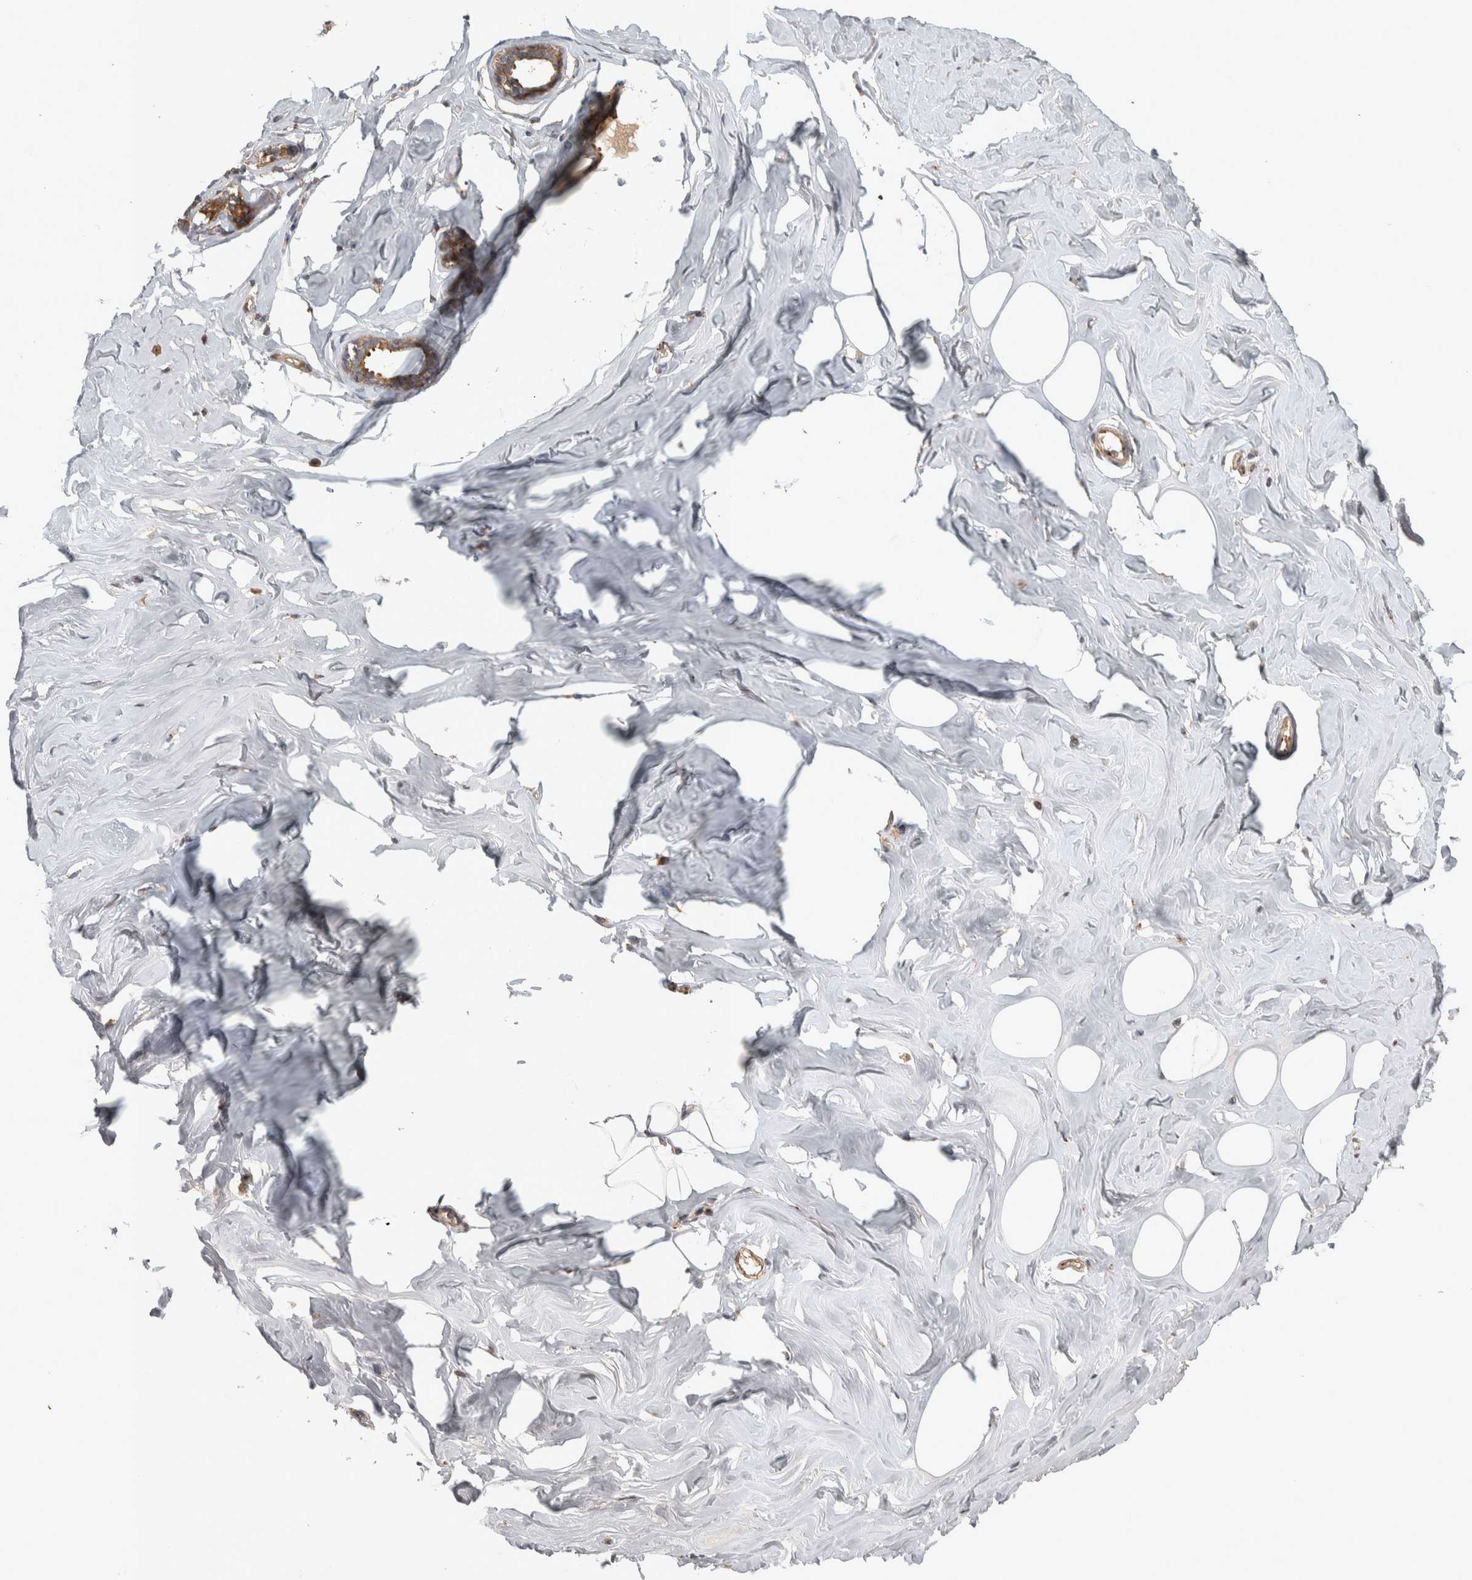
{"staining": {"intensity": "negative", "quantity": "none", "location": "none"}, "tissue": "adipose tissue", "cell_type": "Adipocytes", "image_type": "normal", "snomed": [{"axis": "morphology", "description": "Normal tissue, NOS"}, {"axis": "morphology", "description": "Fibrosis, NOS"}, {"axis": "topography", "description": "Breast"}, {"axis": "topography", "description": "Adipose tissue"}], "caption": "Immunohistochemistry micrograph of normal human adipose tissue stained for a protein (brown), which exhibits no expression in adipocytes. Brightfield microscopy of IHC stained with DAB (3,3'-diaminobenzidine) (brown) and hematoxylin (blue), captured at high magnification.", "gene": "IFRD1", "patient": {"sex": "female", "age": 39}}